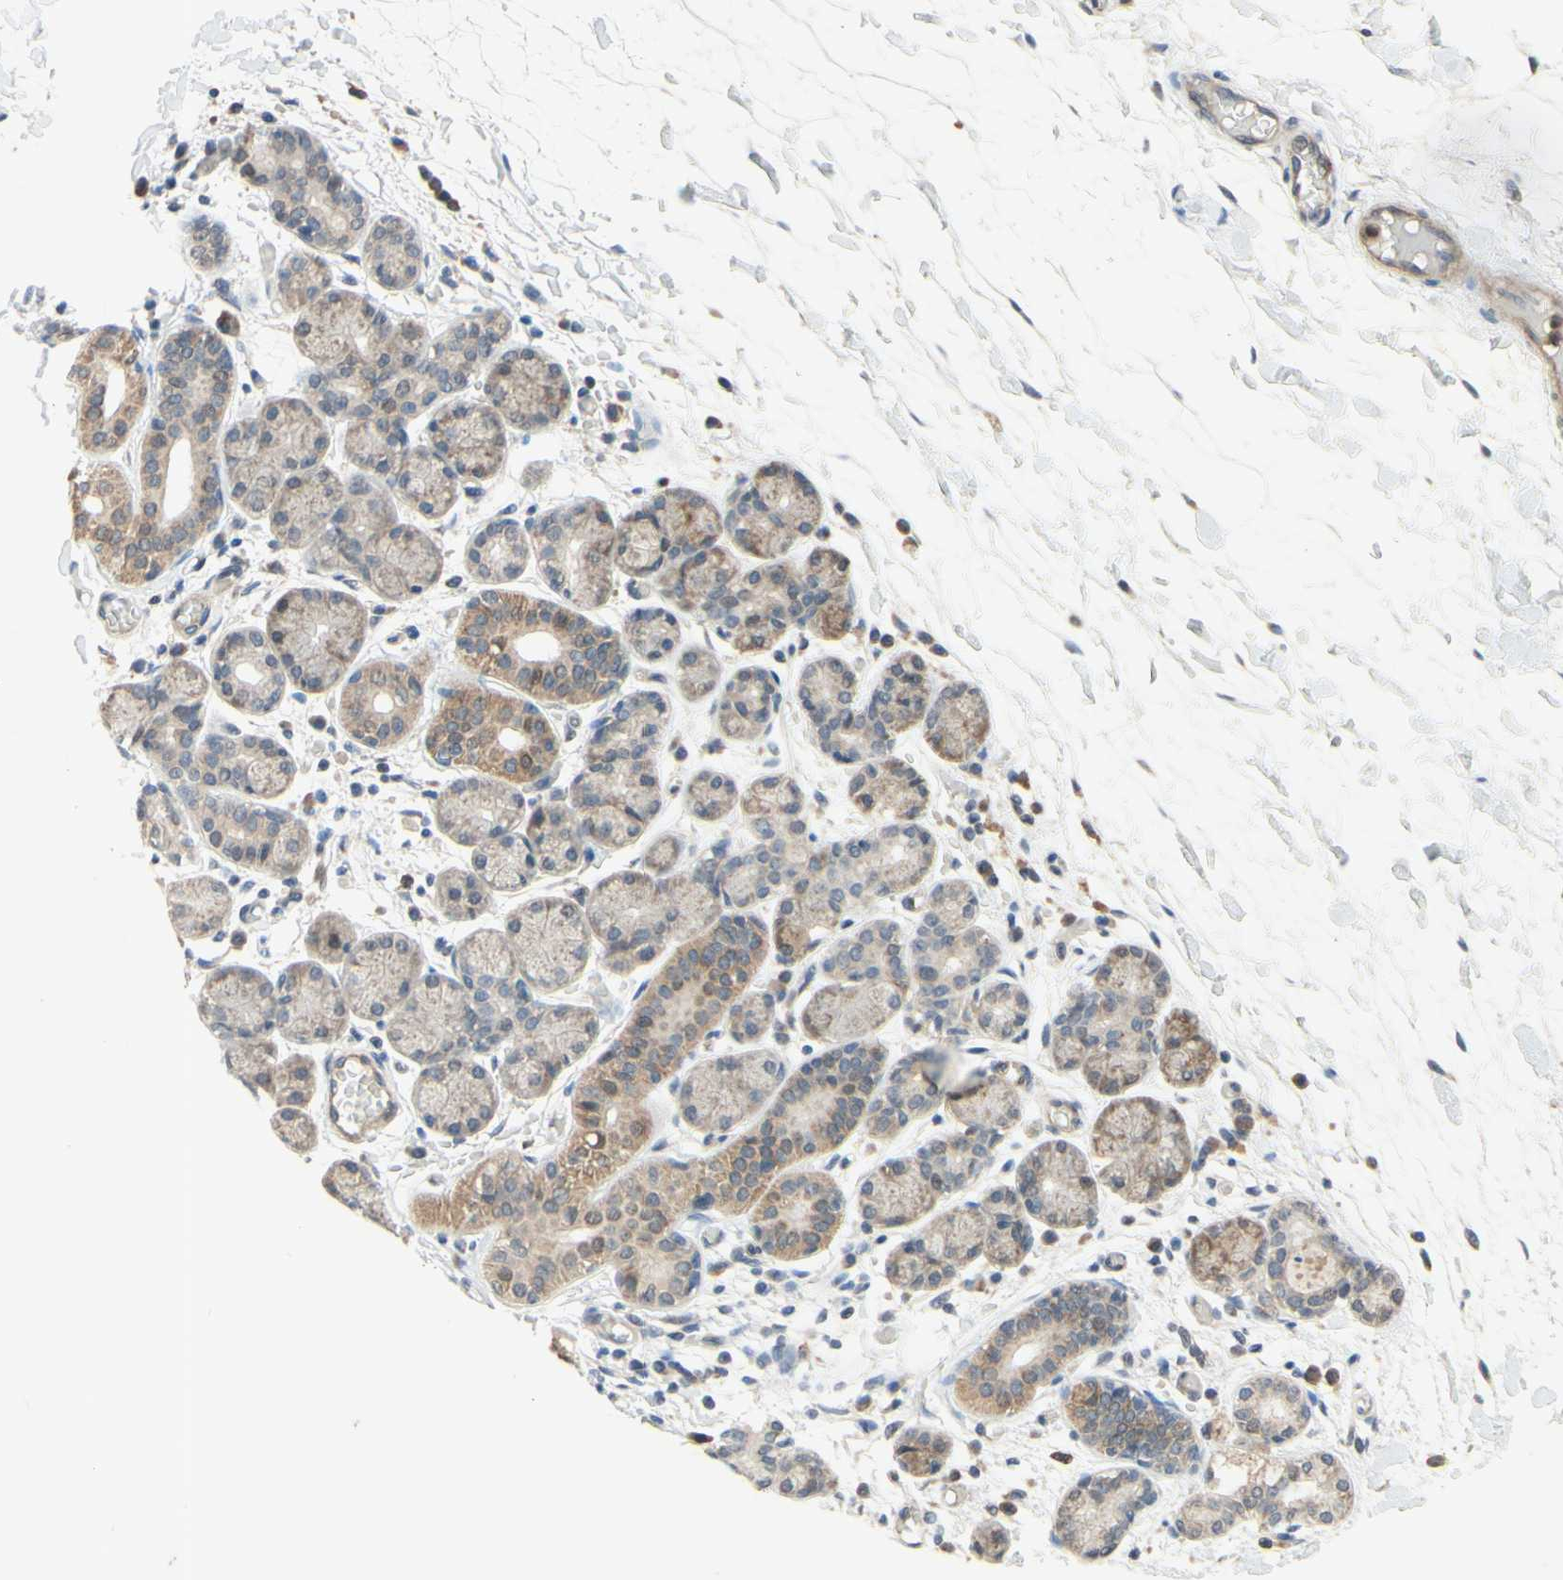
{"staining": {"intensity": "weak", "quantity": "25%-75%", "location": "cytoplasmic/membranous"}, "tissue": "salivary gland", "cell_type": "Glandular cells", "image_type": "normal", "snomed": [{"axis": "morphology", "description": "Normal tissue, NOS"}, {"axis": "topography", "description": "Salivary gland"}], "caption": "IHC photomicrograph of benign salivary gland stained for a protein (brown), which reveals low levels of weak cytoplasmic/membranous staining in about 25%-75% of glandular cells.", "gene": "GATA1", "patient": {"sex": "female", "age": 24}}